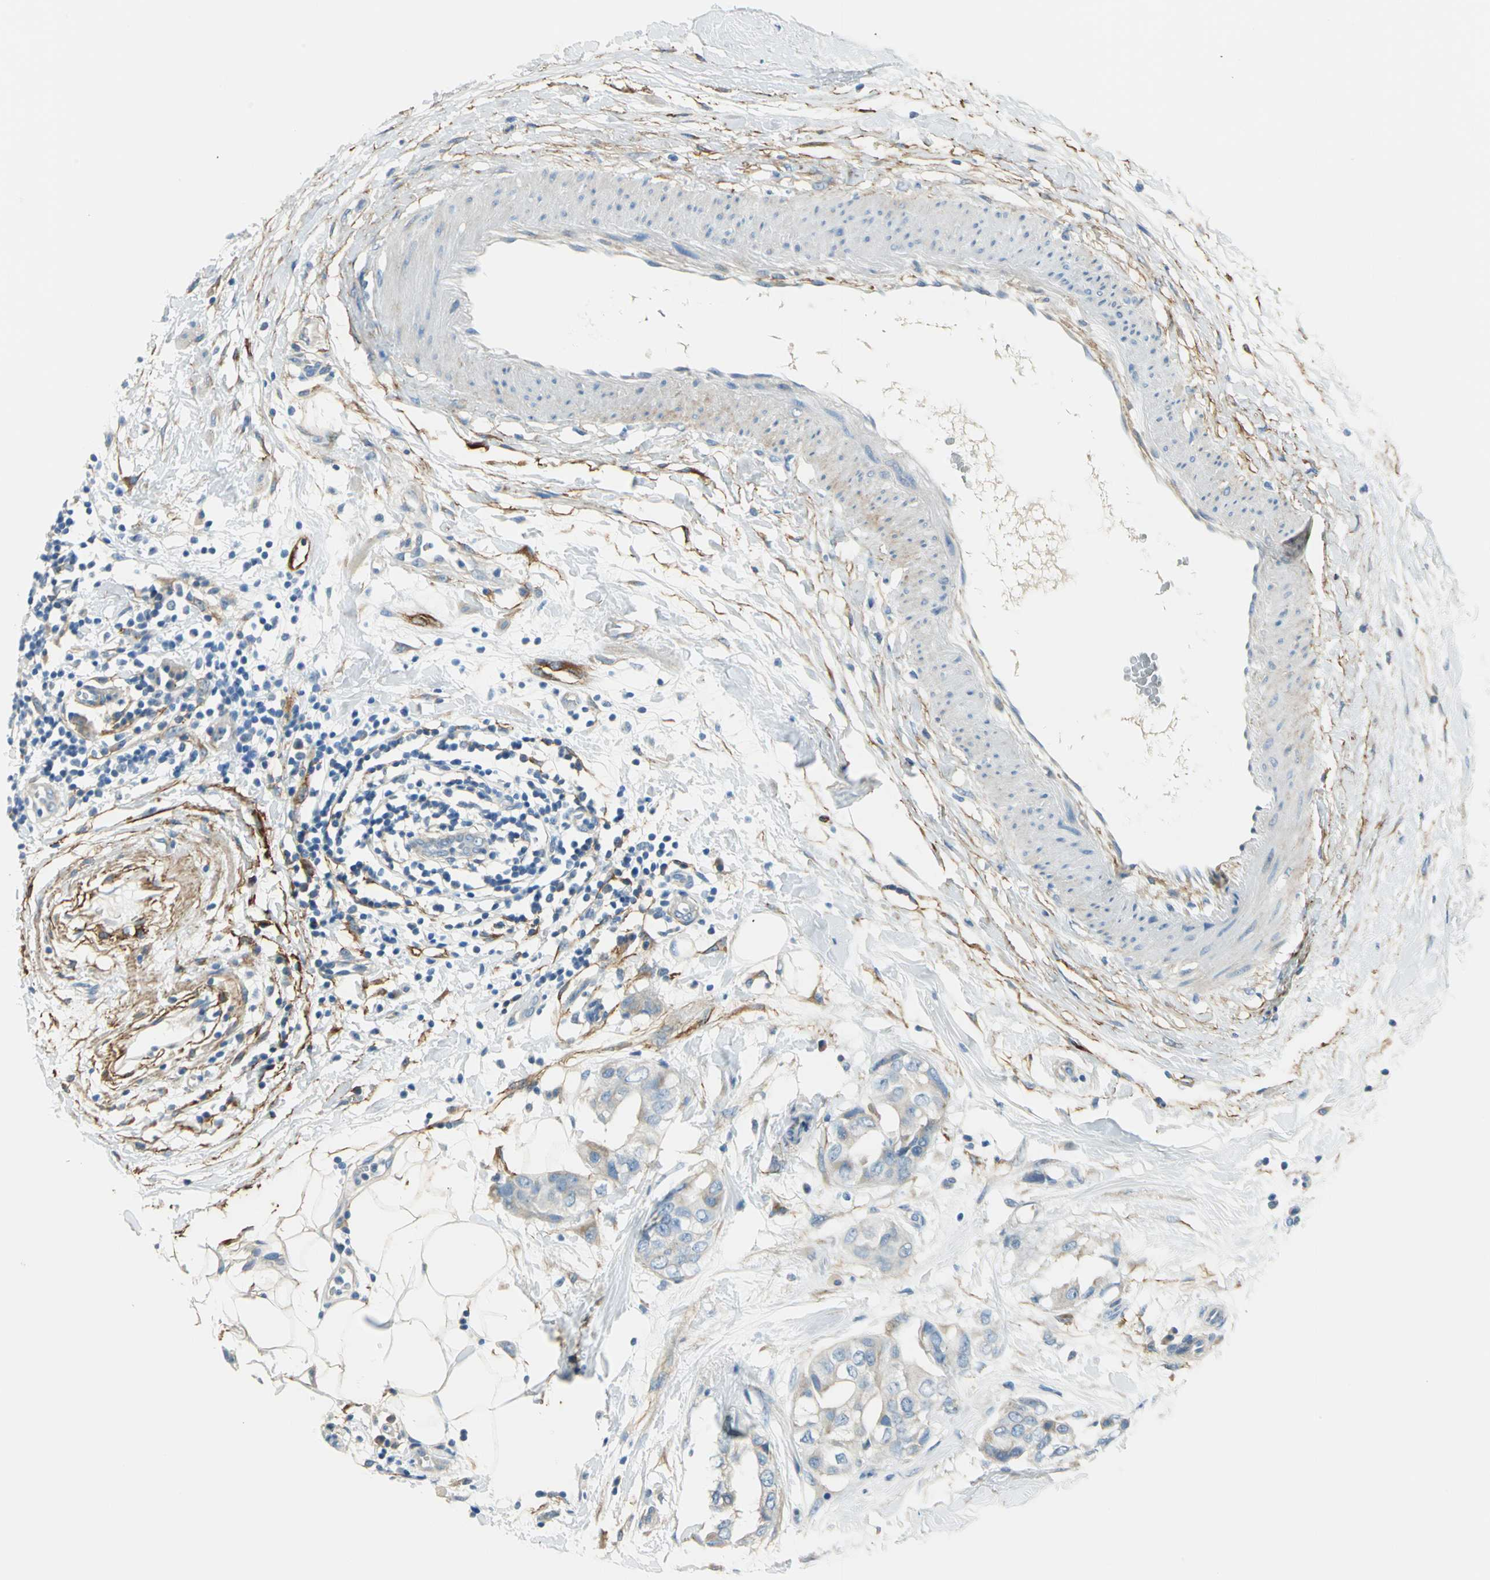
{"staining": {"intensity": "weak", "quantity": "25%-75%", "location": "cytoplasmic/membranous"}, "tissue": "breast cancer", "cell_type": "Tumor cells", "image_type": "cancer", "snomed": [{"axis": "morphology", "description": "Duct carcinoma"}, {"axis": "topography", "description": "Breast"}], "caption": "Immunohistochemistry photomicrograph of neoplastic tissue: human breast cancer (invasive ductal carcinoma) stained using immunohistochemistry reveals low levels of weak protein expression localized specifically in the cytoplasmic/membranous of tumor cells, appearing as a cytoplasmic/membranous brown color.", "gene": "AKAP12", "patient": {"sex": "female", "age": 40}}